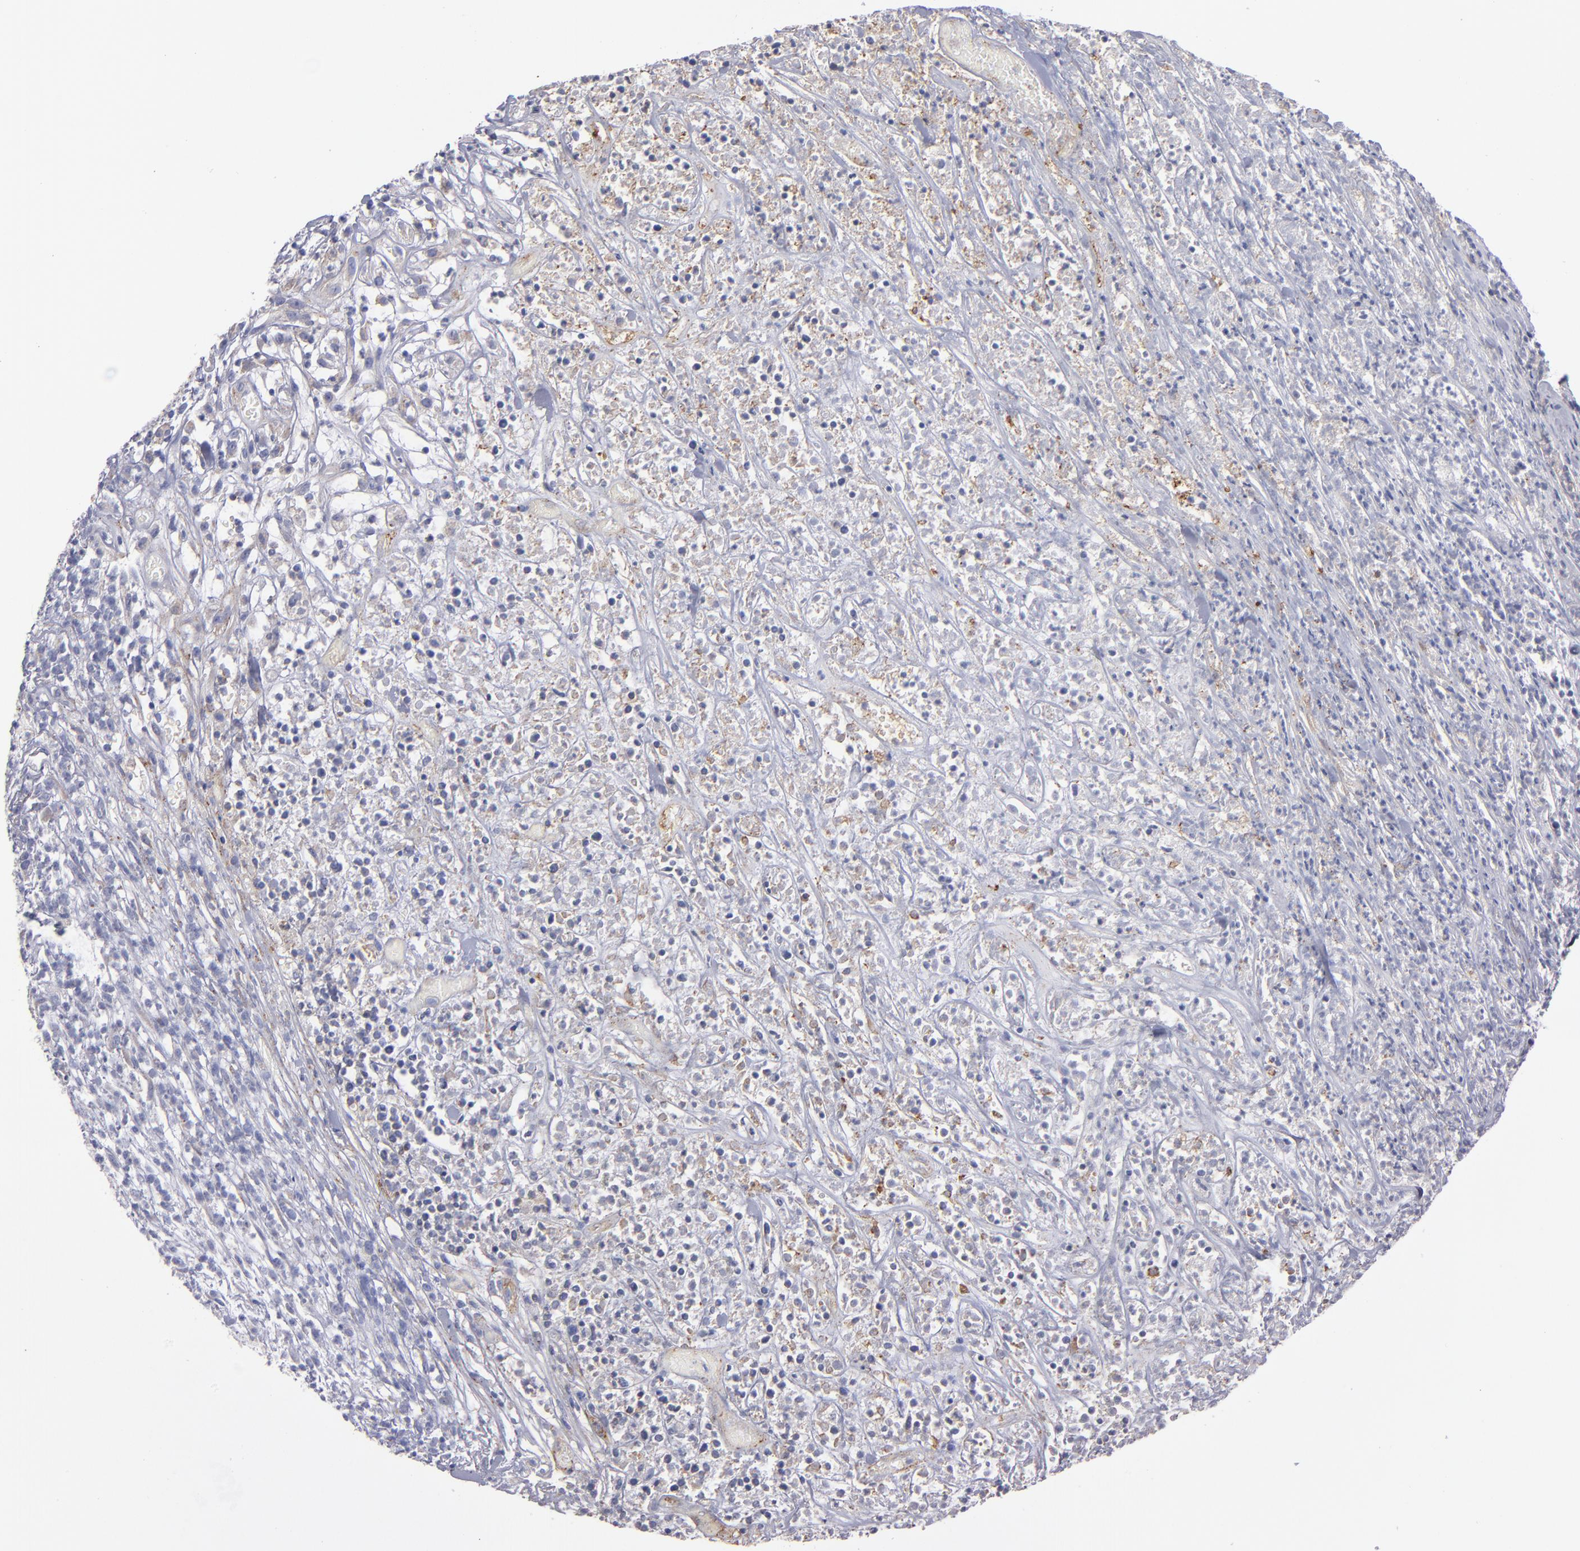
{"staining": {"intensity": "weak", "quantity": "25%-75%", "location": "cytoplasmic/membranous"}, "tissue": "lymphoma", "cell_type": "Tumor cells", "image_type": "cancer", "snomed": [{"axis": "morphology", "description": "Malignant lymphoma, non-Hodgkin's type, High grade"}, {"axis": "topography", "description": "Lymph node"}], "caption": "DAB (3,3'-diaminobenzidine) immunohistochemical staining of human high-grade malignant lymphoma, non-Hodgkin's type displays weak cytoplasmic/membranous protein staining in about 25%-75% of tumor cells. Immunohistochemistry (ihc) stains the protein in brown and the nuclei are stained blue.", "gene": "MFGE8", "patient": {"sex": "female", "age": 73}}